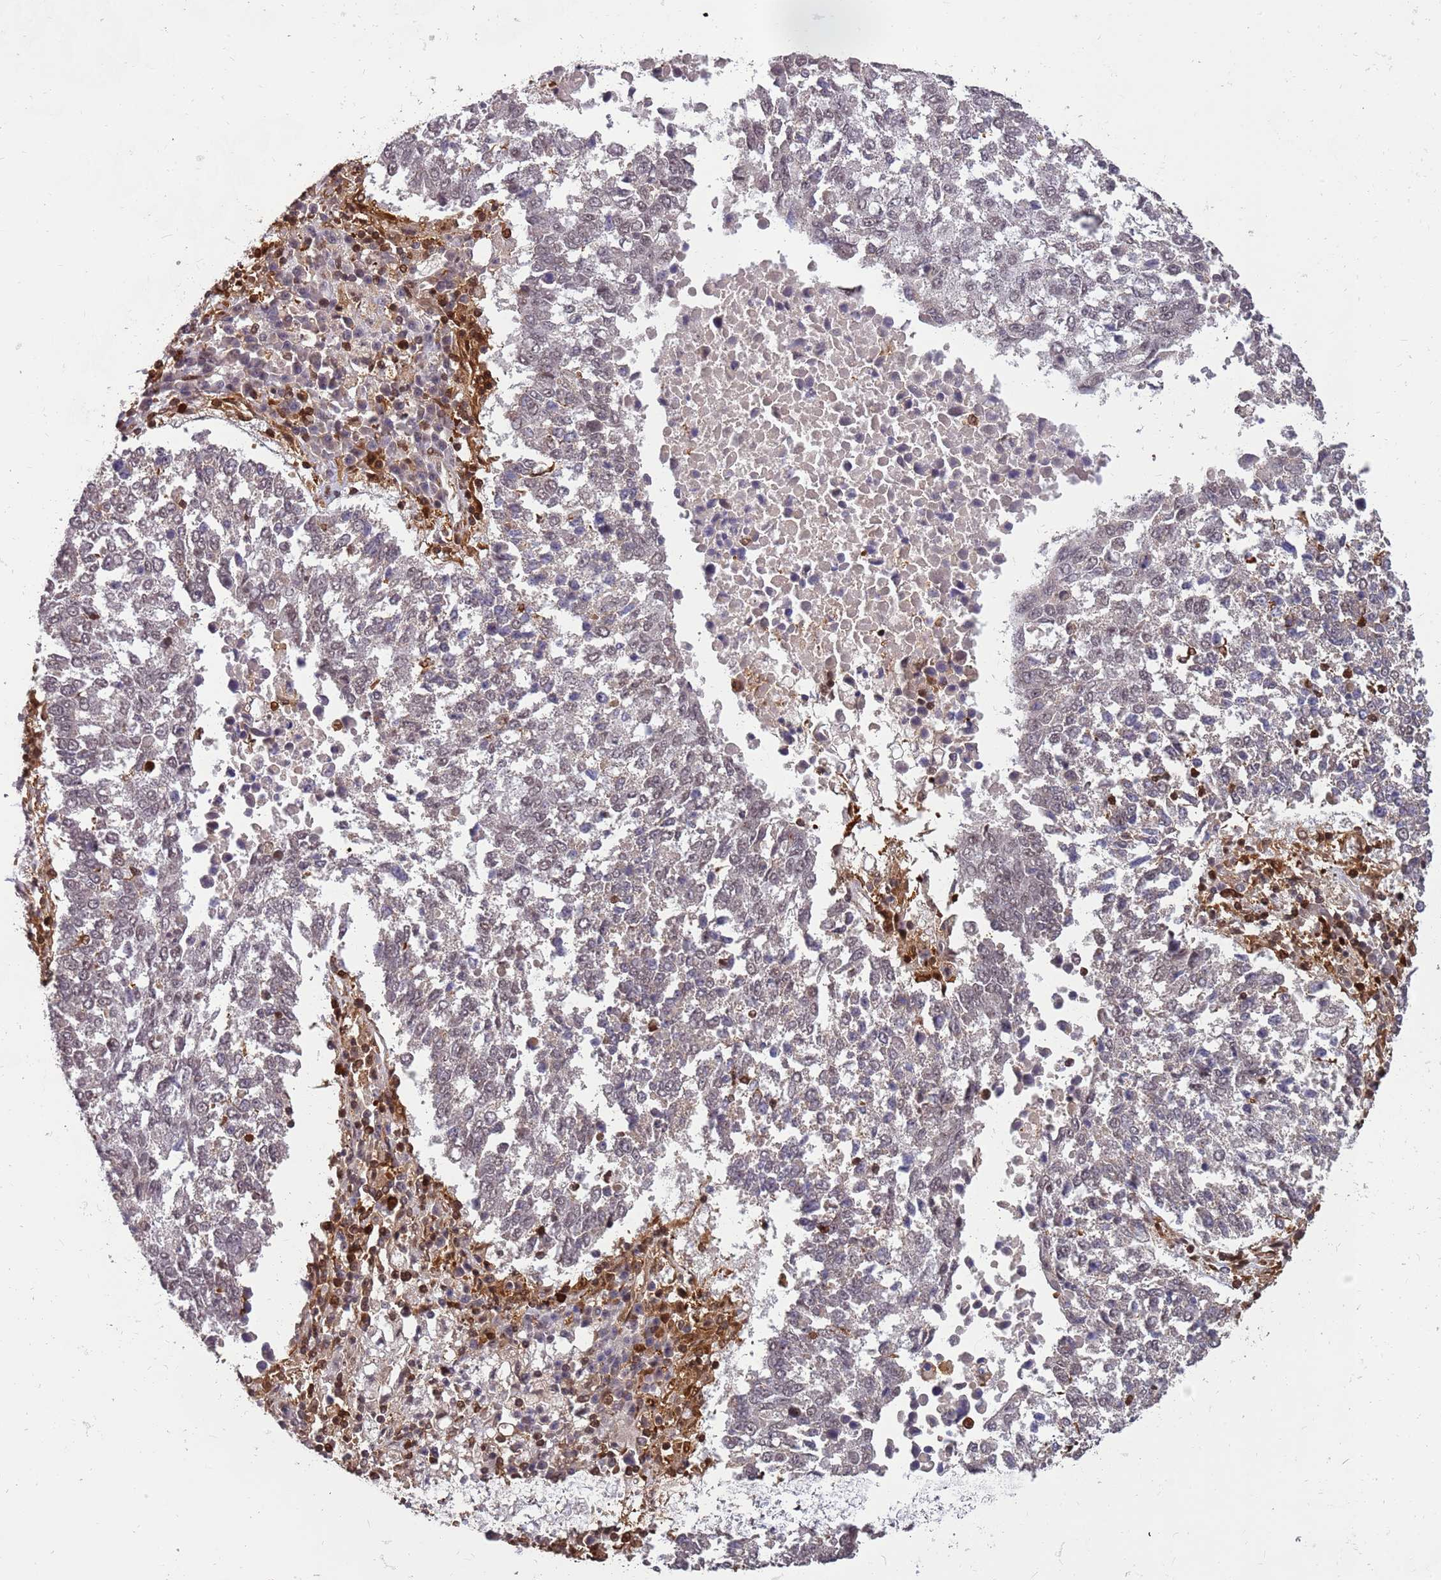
{"staining": {"intensity": "weak", "quantity": "25%-75%", "location": "nuclear"}, "tissue": "lung cancer", "cell_type": "Tumor cells", "image_type": "cancer", "snomed": [{"axis": "morphology", "description": "Squamous cell carcinoma, NOS"}, {"axis": "topography", "description": "Lung"}], "caption": "An image of lung cancer stained for a protein shows weak nuclear brown staining in tumor cells. The protein is shown in brown color, while the nuclei are stained blue.", "gene": "GBP2", "patient": {"sex": "male", "age": 73}}